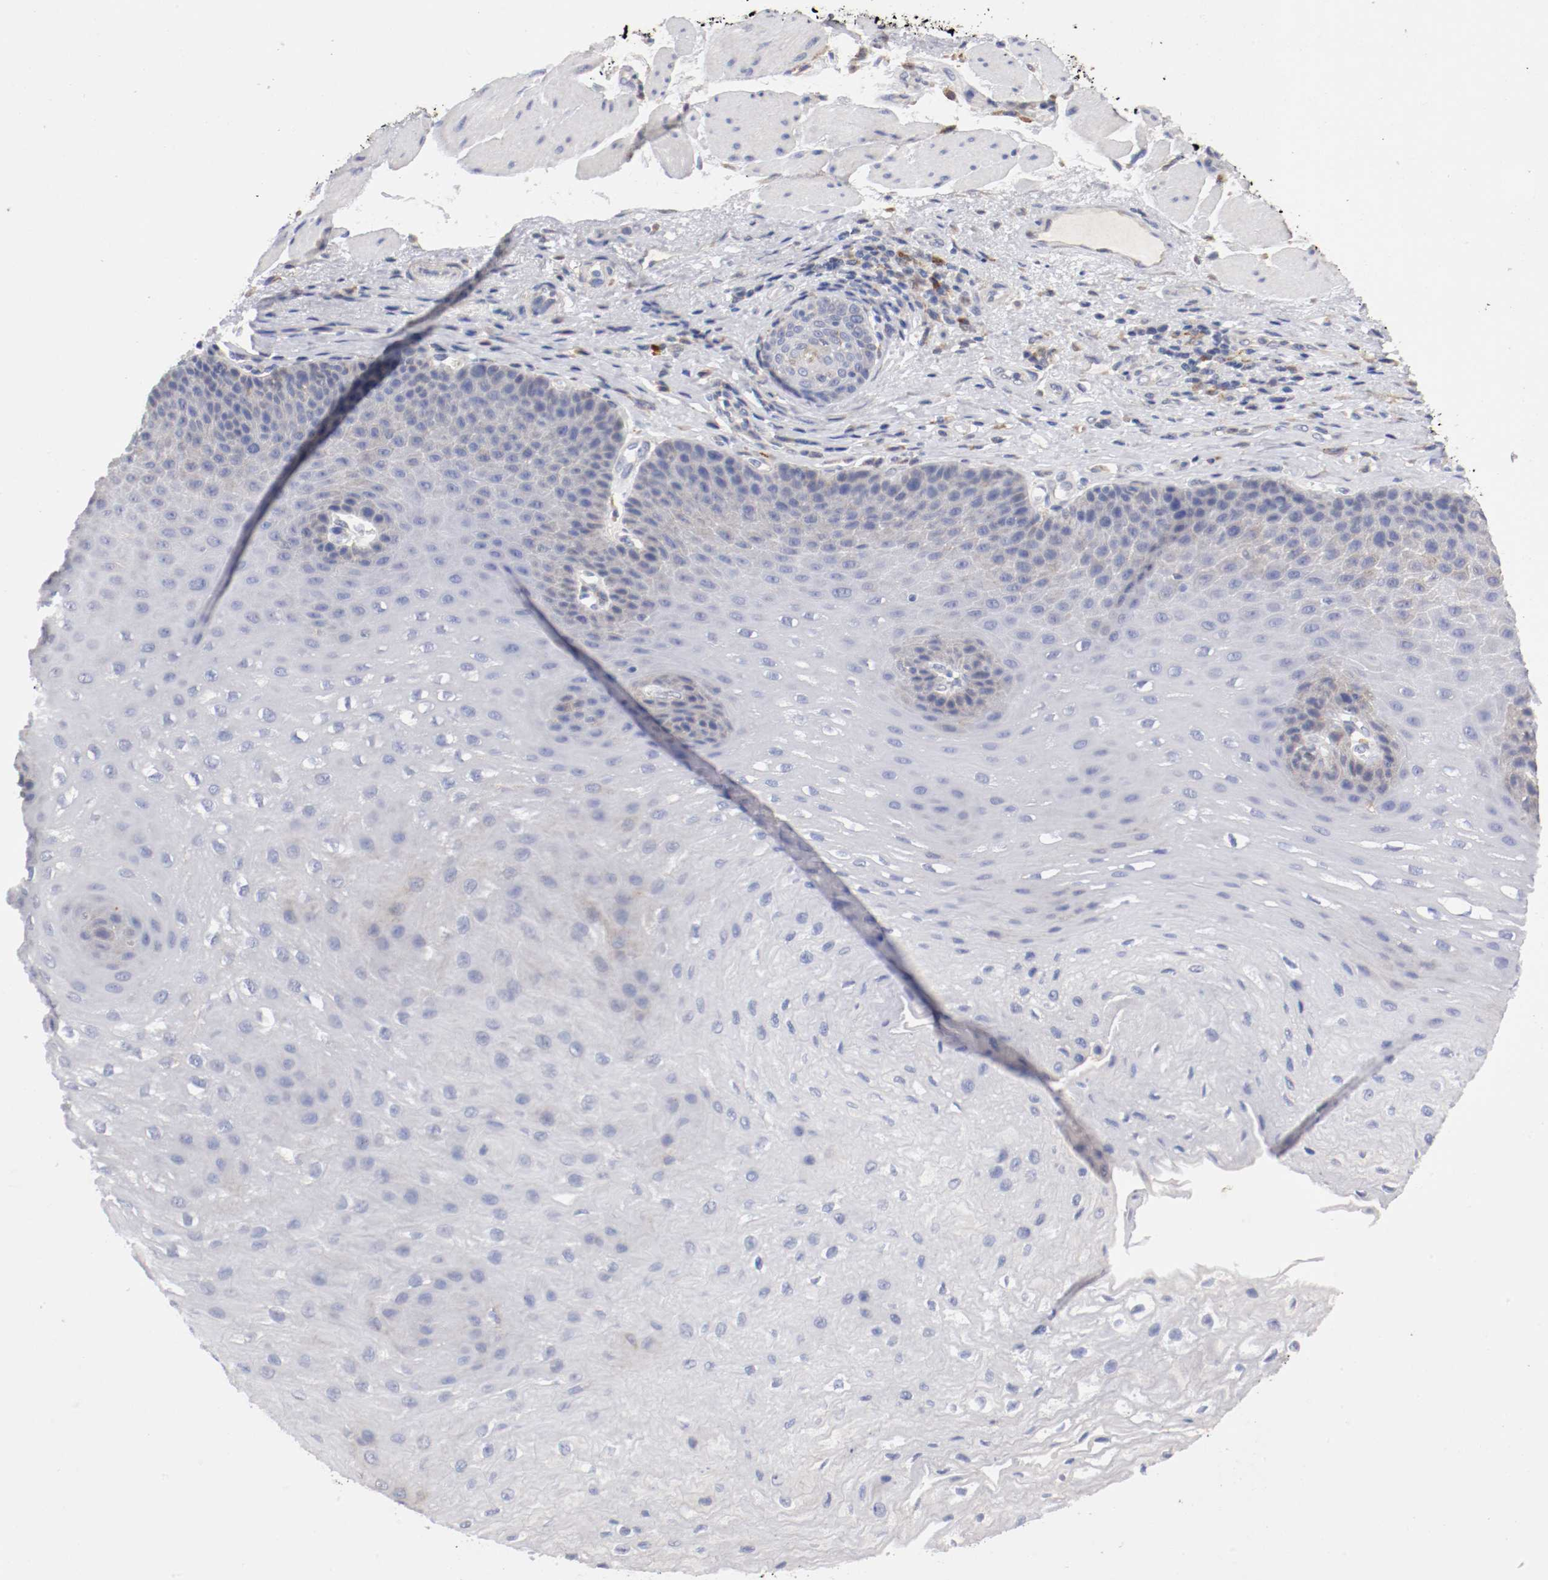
{"staining": {"intensity": "weak", "quantity": "<25%", "location": "cytoplasmic/membranous"}, "tissue": "esophagus", "cell_type": "Squamous epithelial cells", "image_type": "normal", "snomed": [{"axis": "morphology", "description": "Normal tissue, NOS"}, {"axis": "topography", "description": "Esophagus"}], "caption": "The histopathology image exhibits no staining of squamous epithelial cells in unremarkable esophagus.", "gene": "TRAF2", "patient": {"sex": "female", "age": 72}}